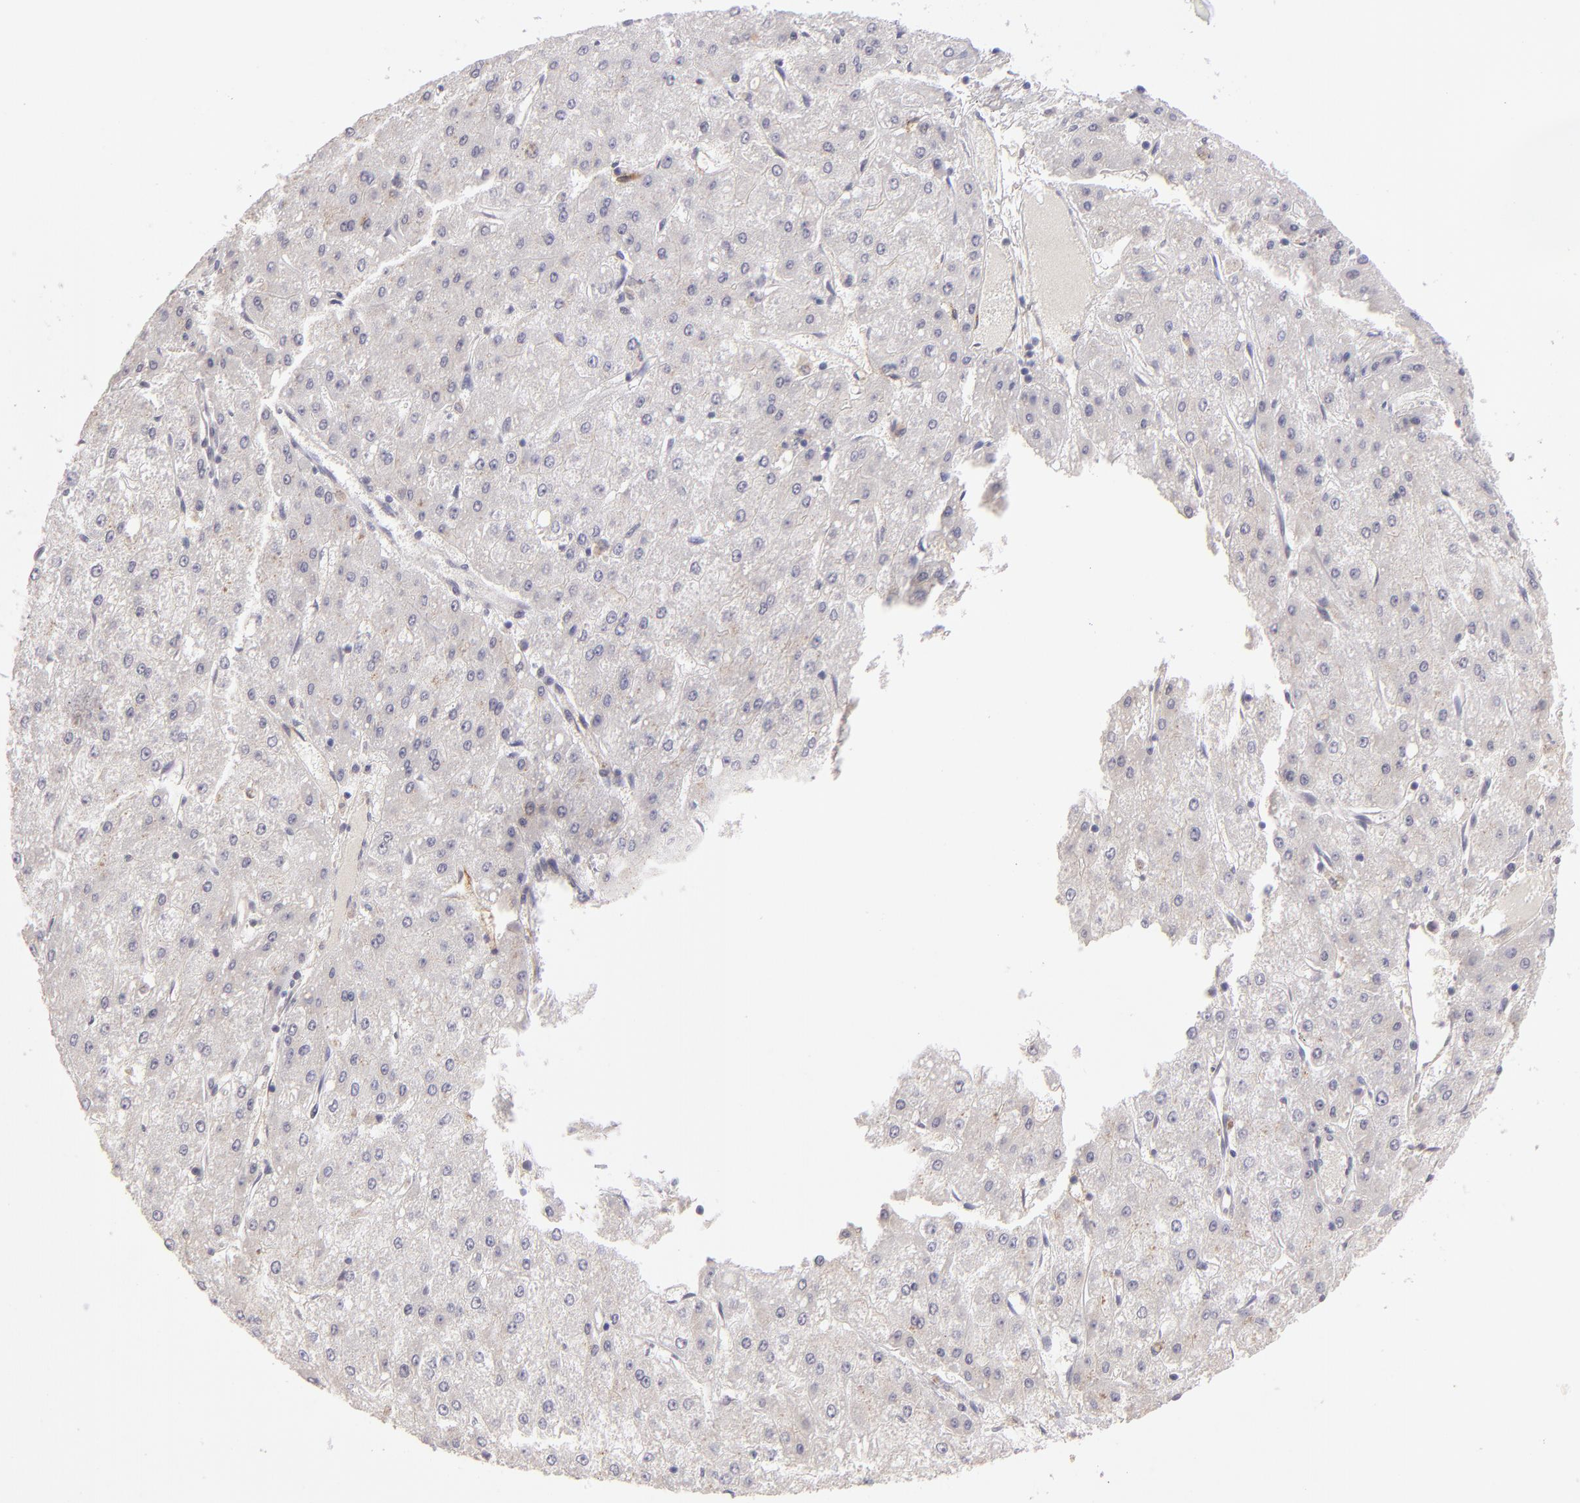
{"staining": {"intensity": "negative", "quantity": "none", "location": "none"}, "tissue": "liver cancer", "cell_type": "Tumor cells", "image_type": "cancer", "snomed": [{"axis": "morphology", "description": "Carcinoma, Hepatocellular, NOS"}, {"axis": "topography", "description": "Liver"}], "caption": "Tumor cells show no significant protein staining in liver cancer. (DAB (3,3'-diaminobenzidine) immunohistochemistry visualized using brightfield microscopy, high magnification).", "gene": "THBD", "patient": {"sex": "female", "age": 52}}